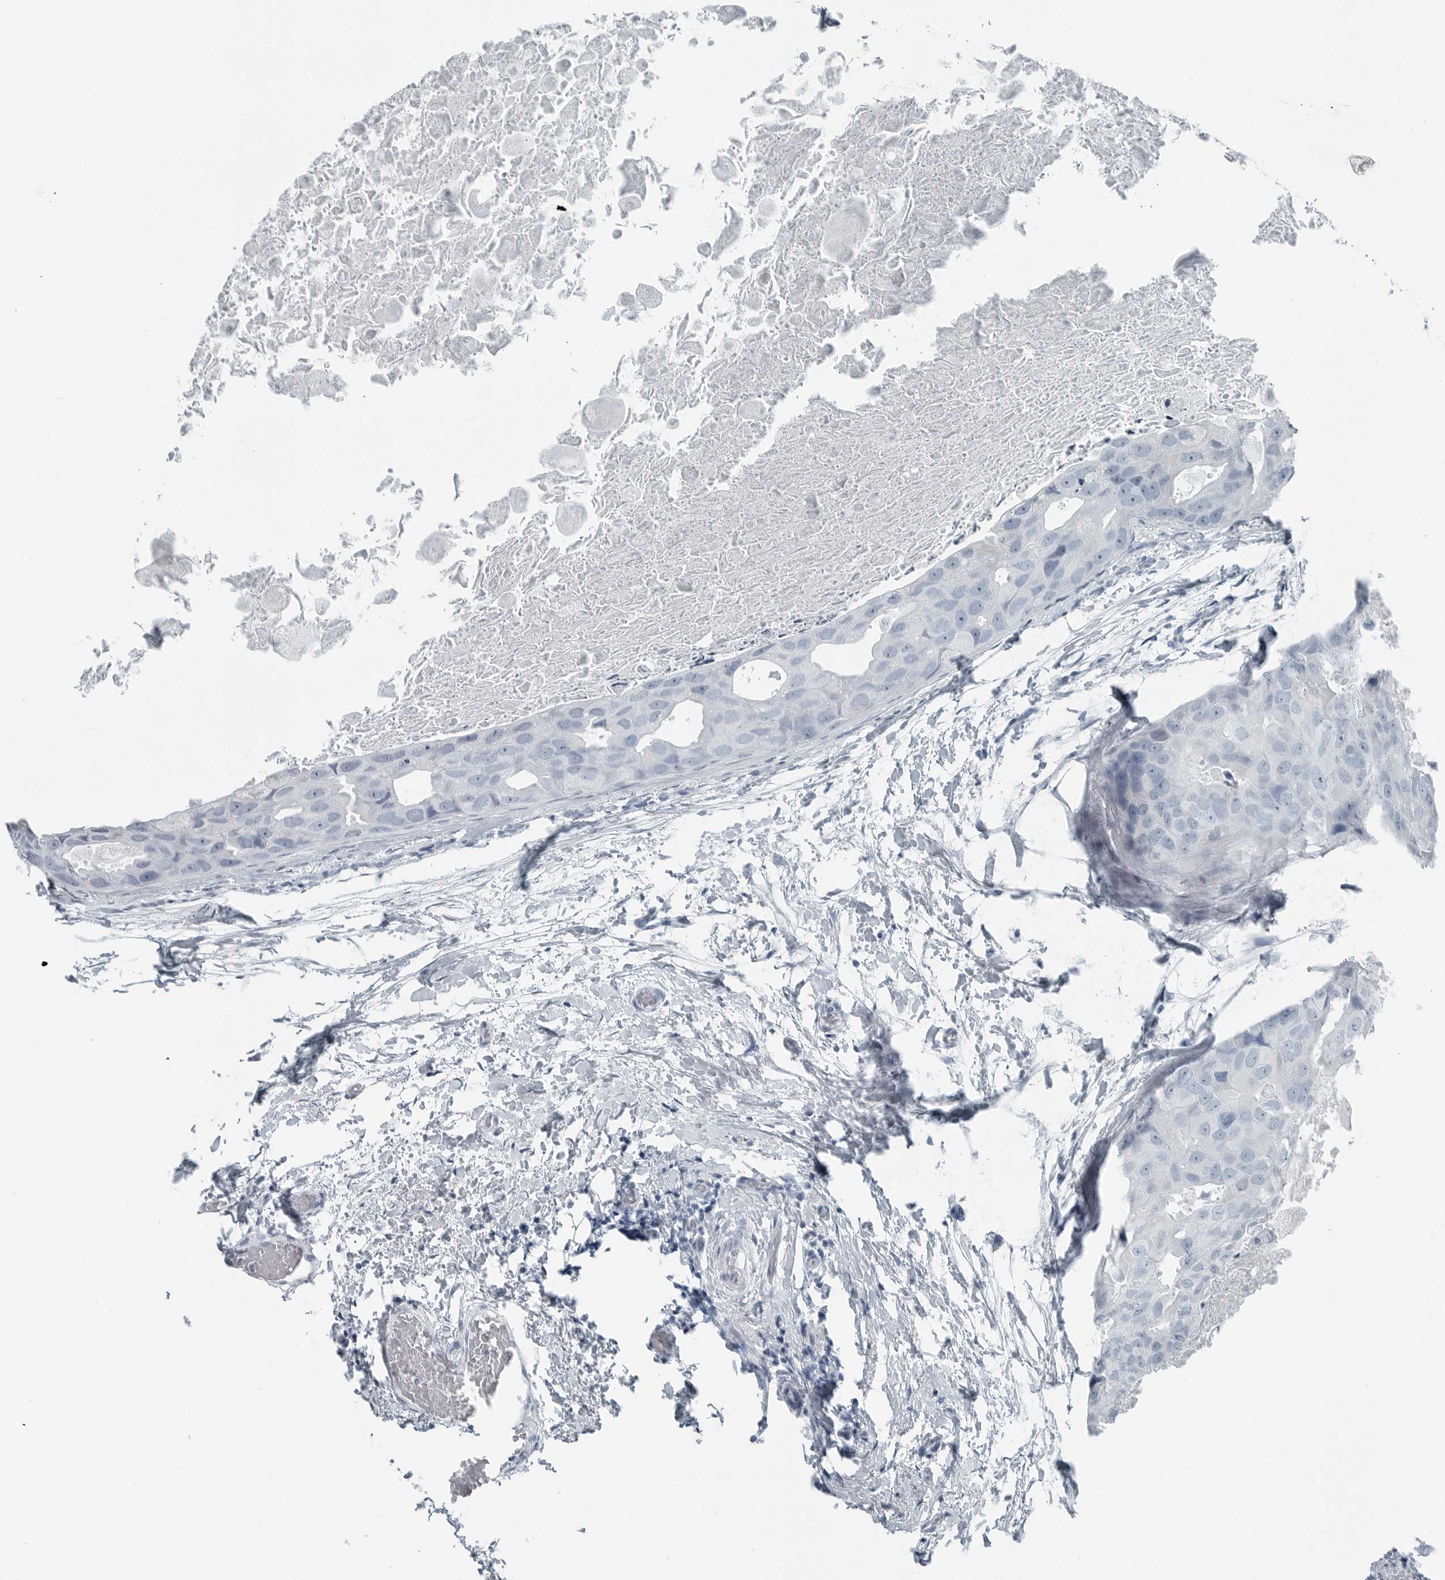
{"staining": {"intensity": "negative", "quantity": "none", "location": "none"}, "tissue": "breast cancer", "cell_type": "Tumor cells", "image_type": "cancer", "snomed": [{"axis": "morphology", "description": "Duct carcinoma"}, {"axis": "topography", "description": "Breast"}], "caption": "This is an IHC image of breast cancer. There is no positivity in tumor cells.", "gene": "ZPBP2", "patient": {"sex": "female", "age": 62}}